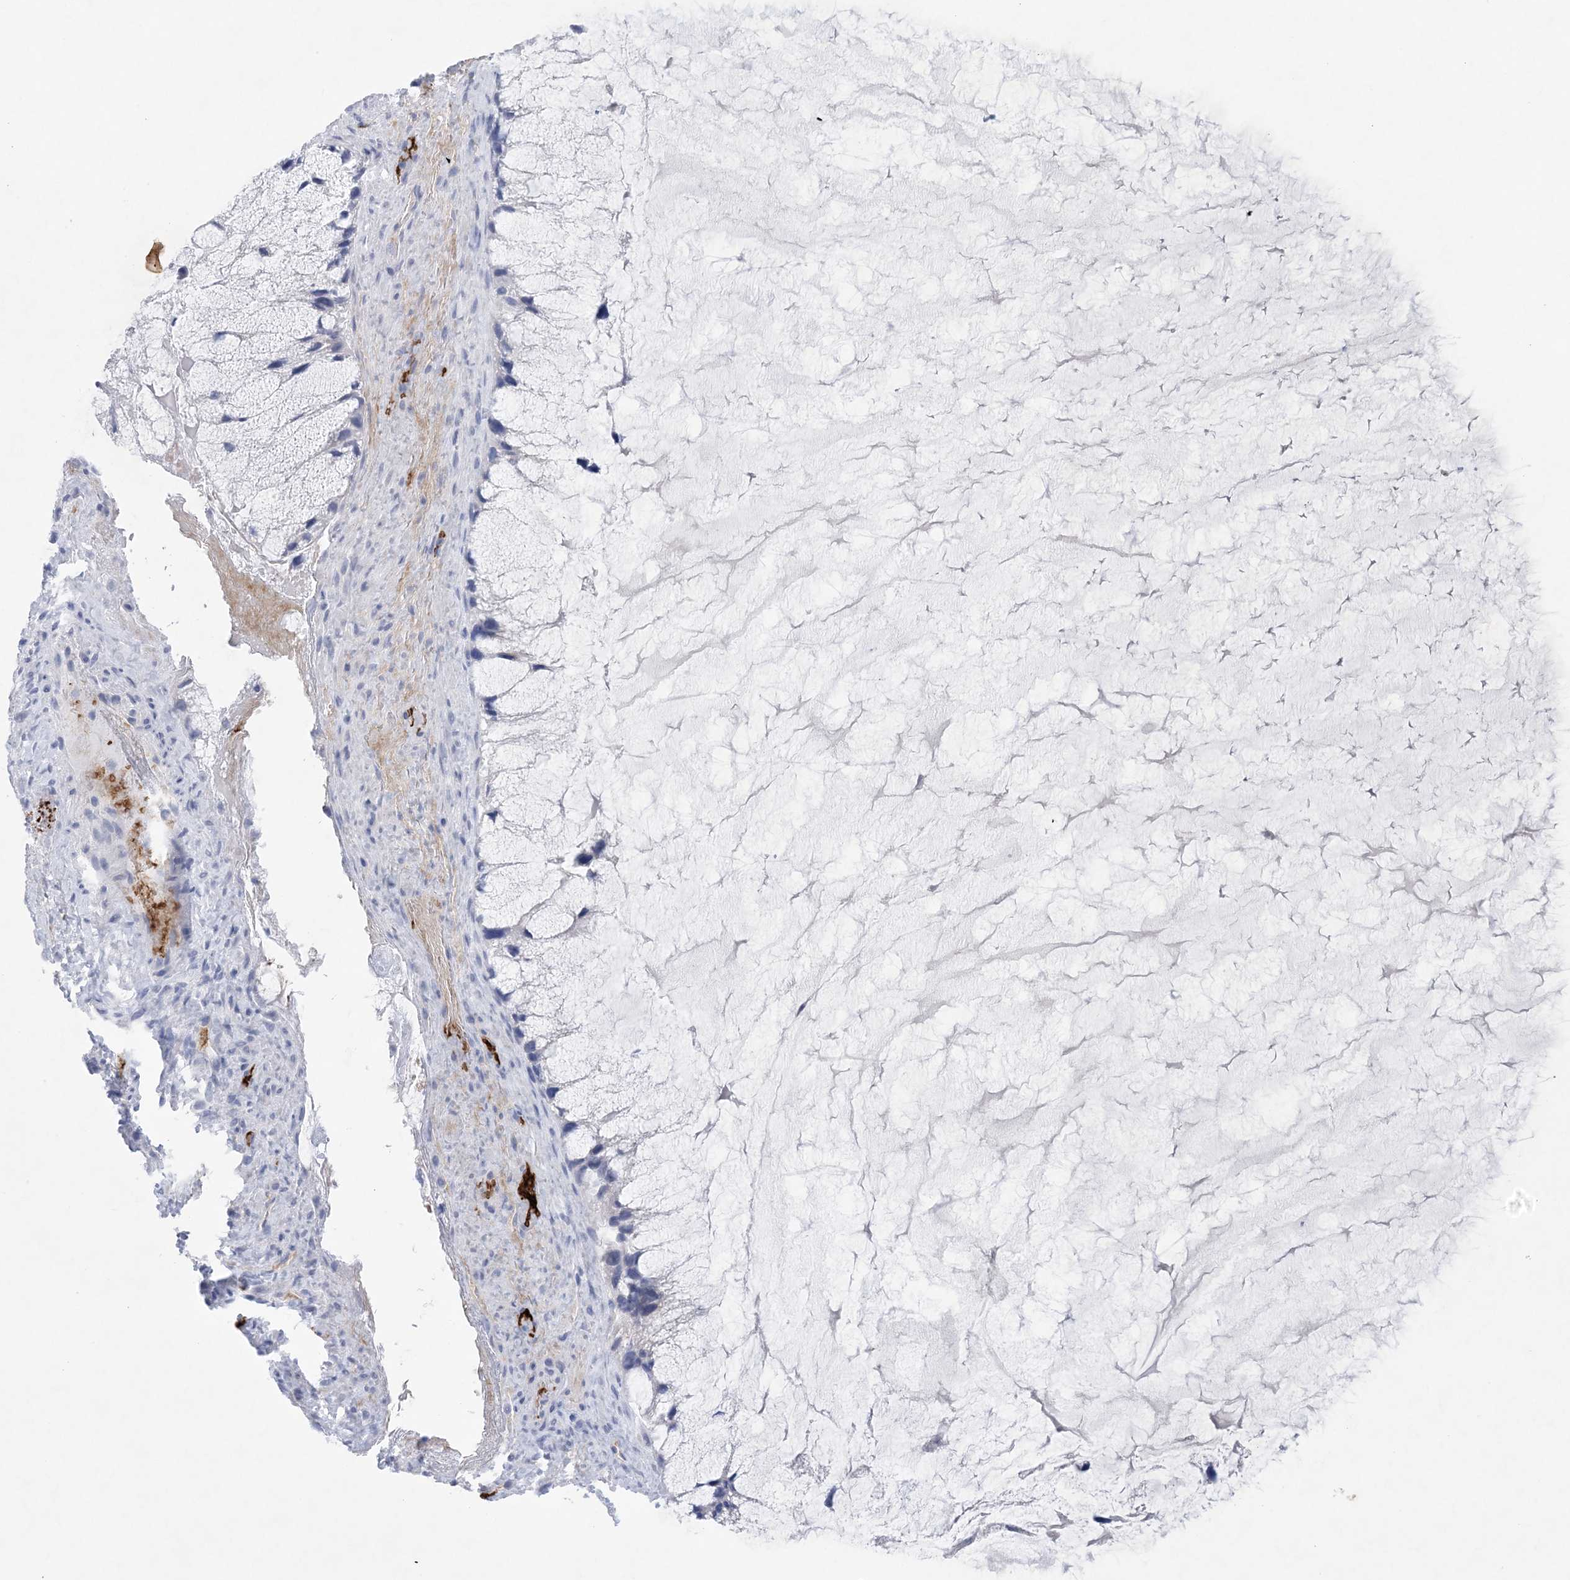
{"staining": {"intensity": "negative", "quantity": "none", "location": "none"}, "tissue": "ovarian cancer", "cell_type": "Tumor cells", "image_type": "cancer", "snomed": [{"axis": "morphology", "description": "Cystadenocarcinoma, mucinous, NOS"}, {"axis": "topography", "description": "Ovary"}], "caption": "Tumor cells are negative for protein expression in human mucinous cystadenocarcinoma (ovarian). Brightfield microscopy of IHC stained with DAB (3,3'-diaminobenzidine) (brown) and hematoxylin (blue), captured at high magnification.", "gene": "GABRG1", "patient": {"sex": "female", "age": 37}}